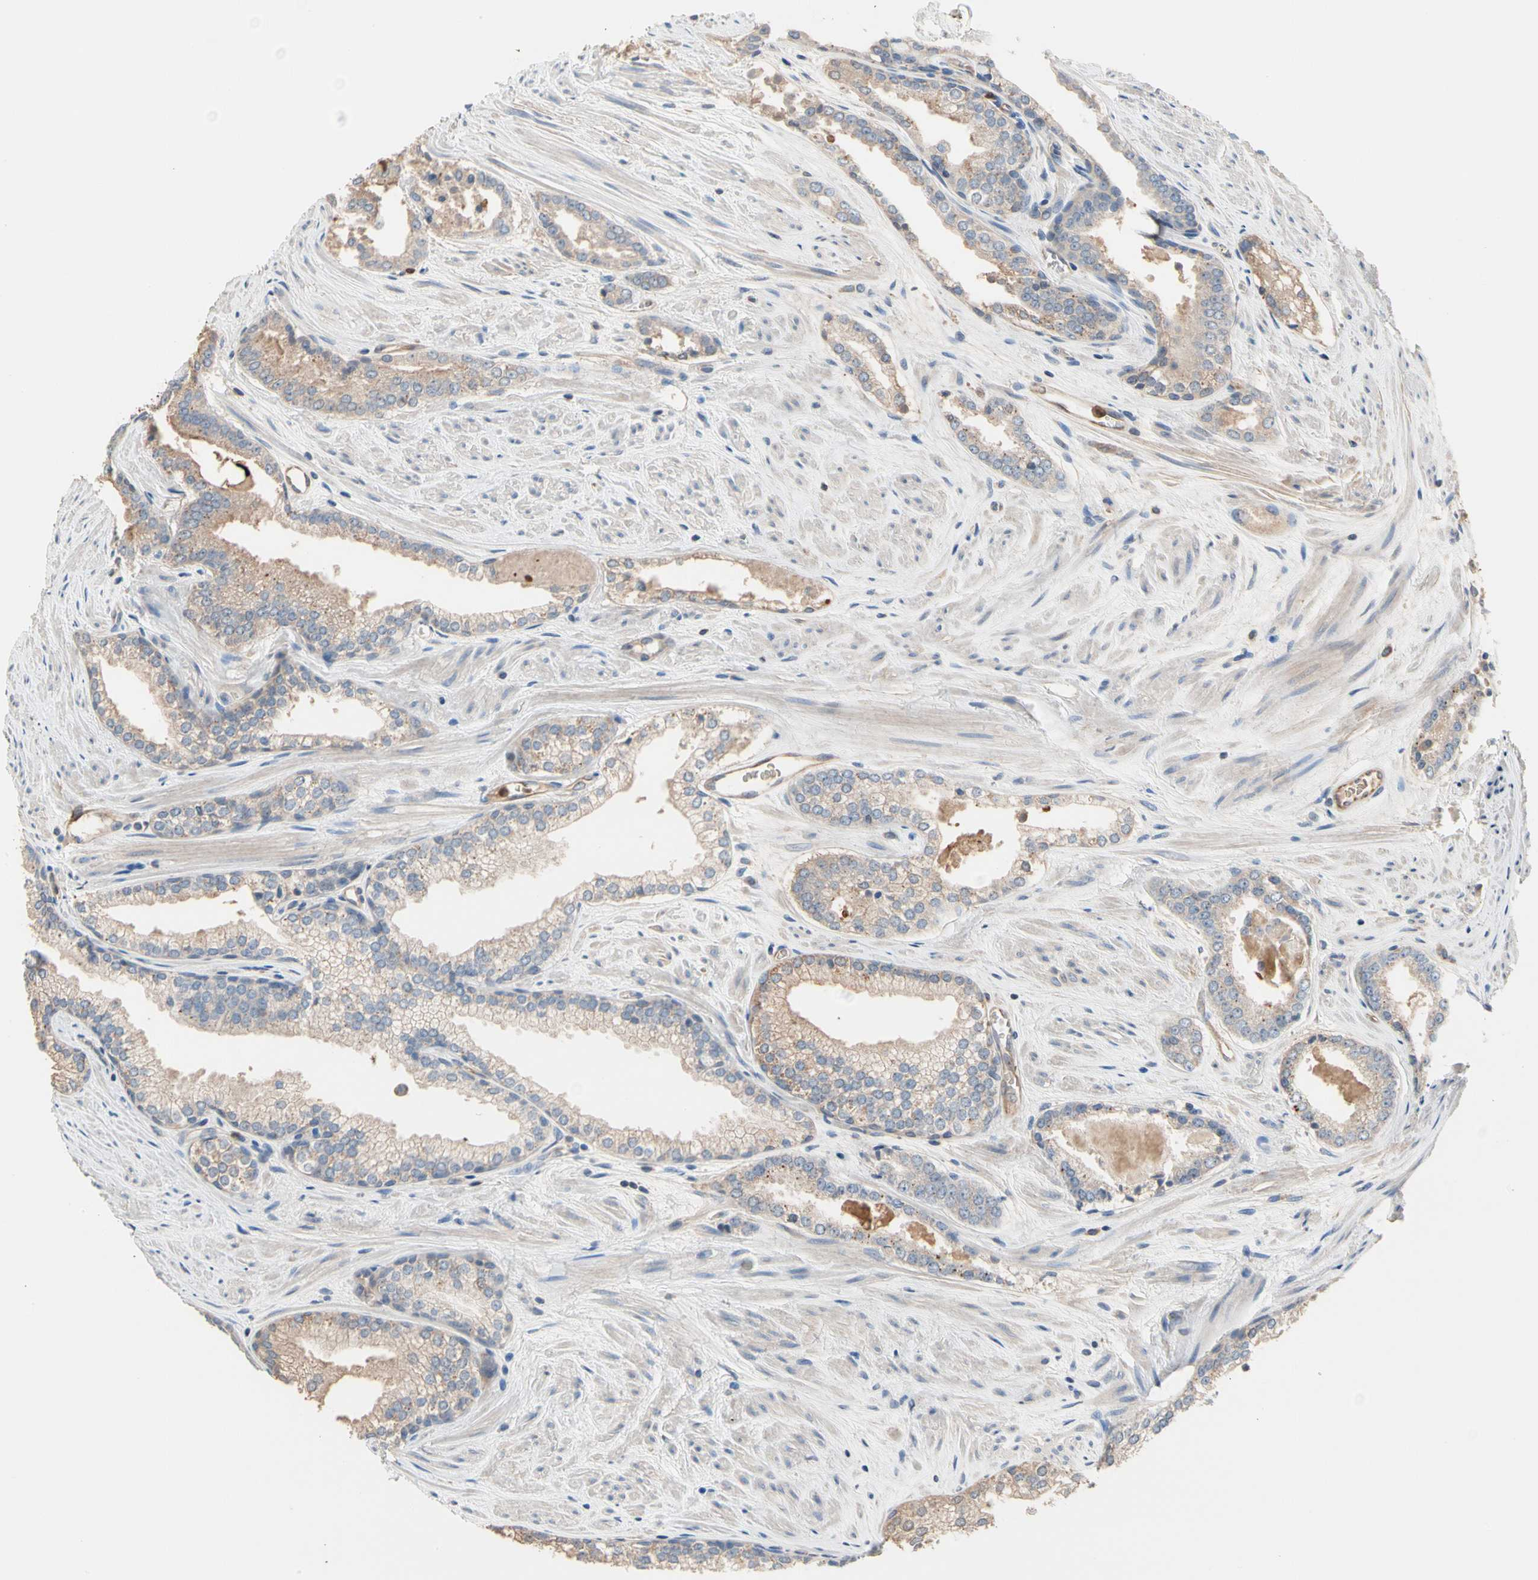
{"staining": {"intensity": "weak", "quantity": ">75%", "location": "cytoplasmic/membranous"}, "tissue": "prostate cancer", "cell_type": "Tumor cells", "image_type": "cancer", "snomed": [{"axis": "morphology", "description": "Adenocarcinoma, Low grade"}, {"axis": "topography", "description": "Prostate"}], "caption": "A histopathology image of prostate cancer stained for a protein demonstrates weak cytoplasmic/membranous brown staining in tumor cells. (DAB (3,3'-diaminobenzidine) IHC, brown staining for protein, blue staining for nuclei).", "gene": "BBOX1", "patient": {"sex": "male", "age": 60}}